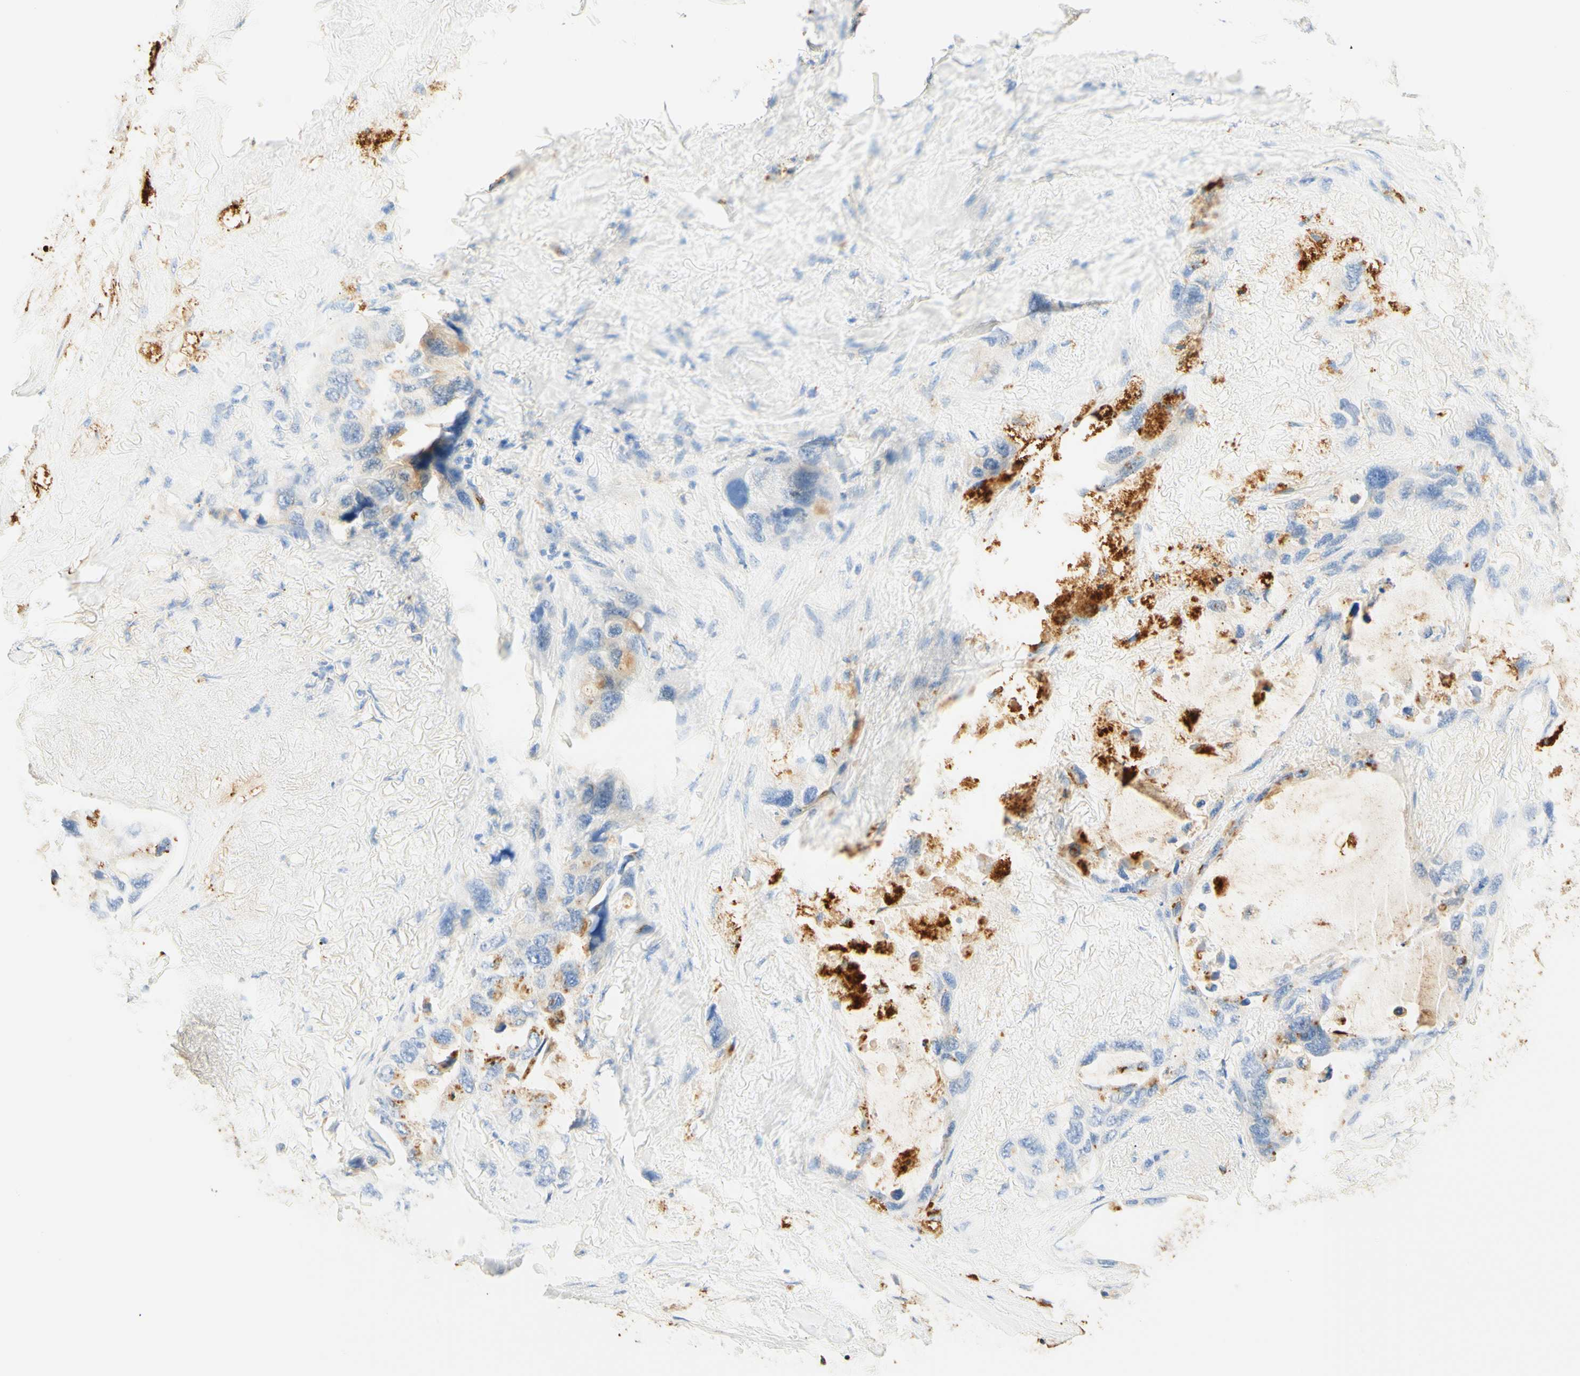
{"staining": {"intensity": "moderate", "quantity": "<25%", "location": "cytoplasmic/membranous"}, "tissue": "lung cancer", "cell_type": "Tumor cells", "image_type": "cancer", "snomed": [{"axis": "morphology", "description": "Squamous cell carcinoma, NOS"}, {"axis": "topography", "description": "Lung"}], "caption": "Protein expression analysis of squamous cell carcinoma (lung) demonstrates moderate cytoplasmic/membranous staining in approximately <25% of tumor cells.", "gene": "CD63", "patient": {"sex": "female", "age": 73}}